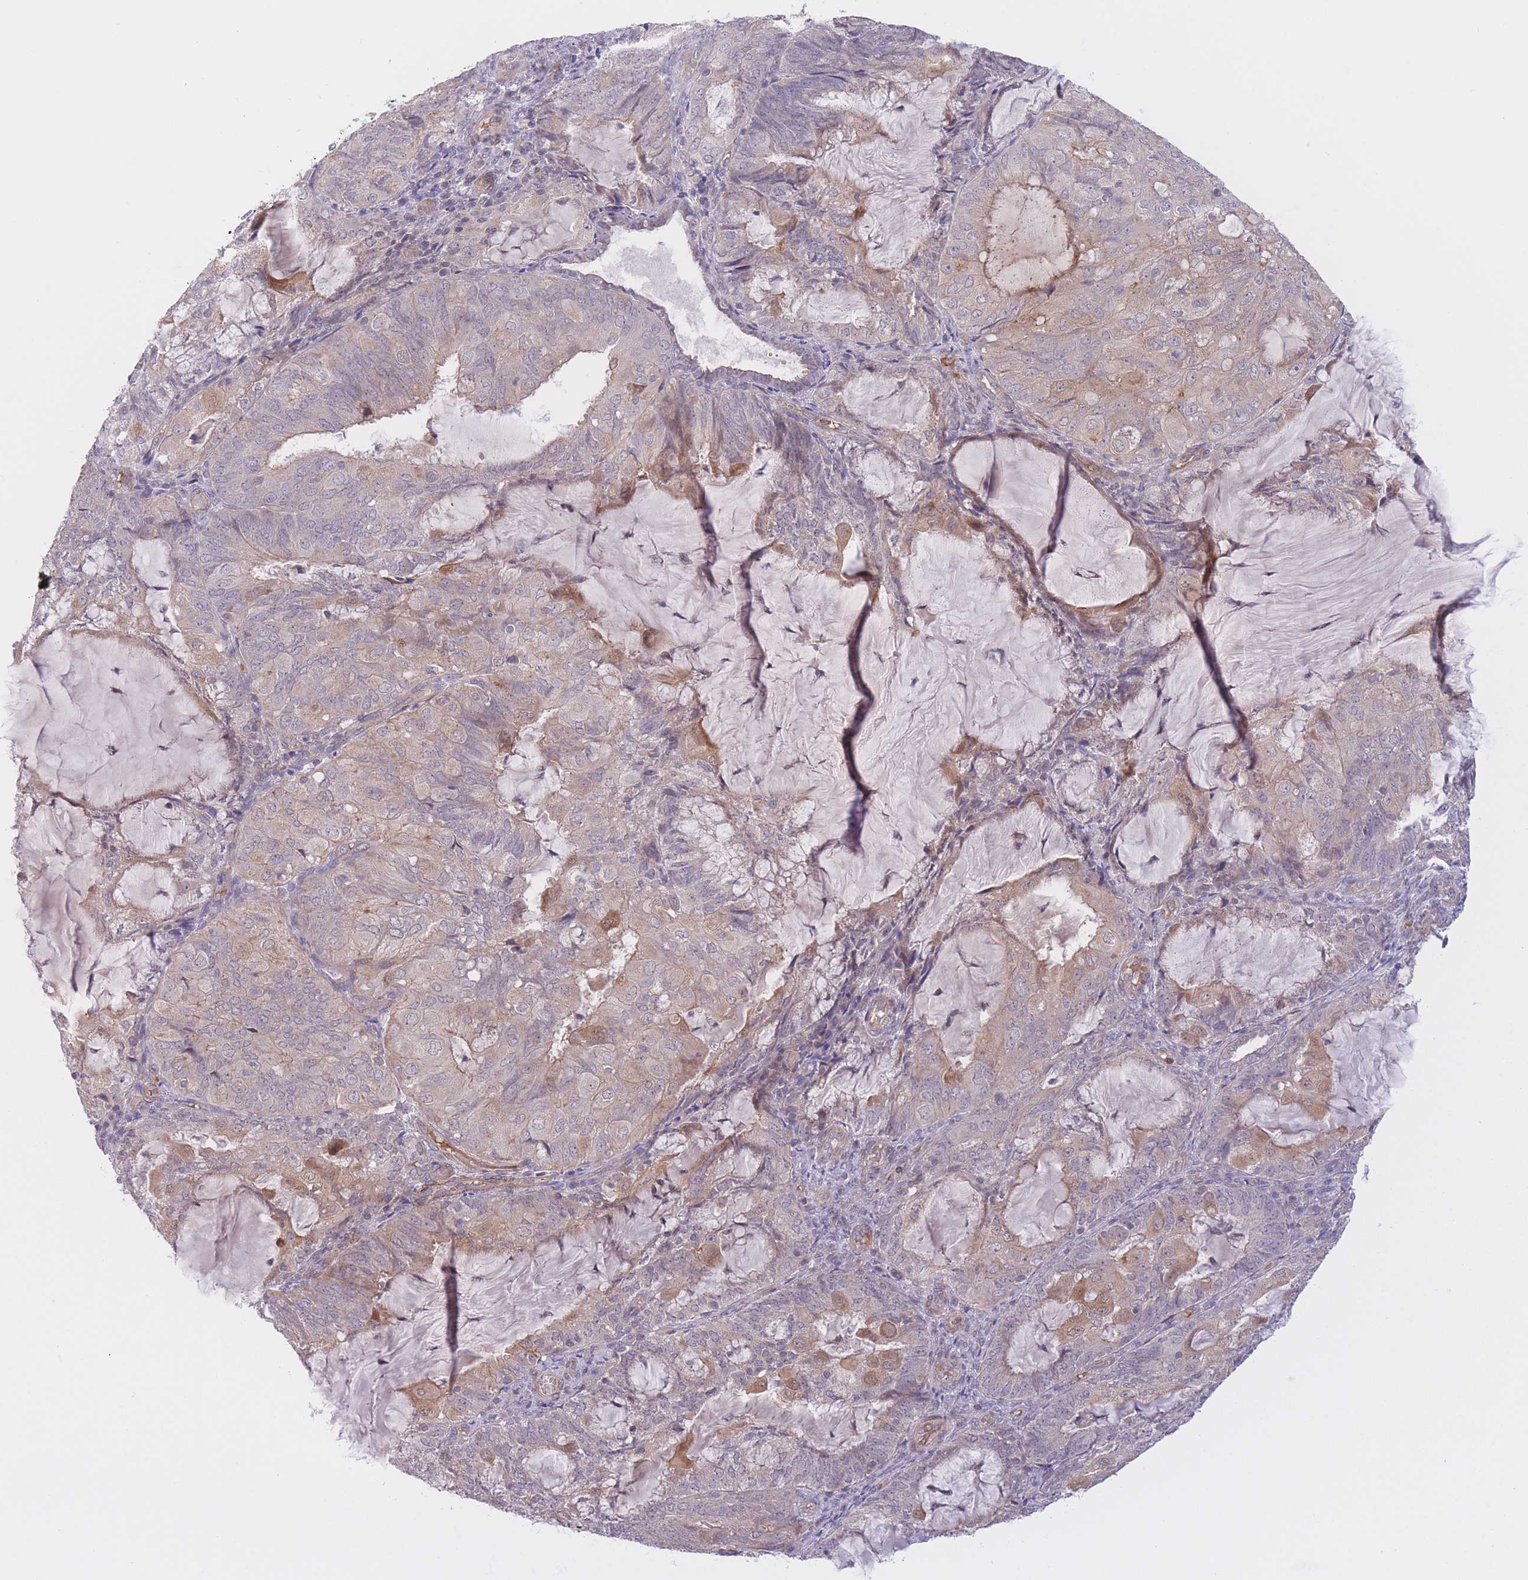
{"staining": {"intensity": "moderate", "quantity": "<25%", "location": "cytoplasmic/membranous,nuclear"}, "tissue": "endometrial cancer", "cell_type": "Tumor cells", "image_type": "cancer", "snomed": [{"axis": "morphology", "description": "Adenocarcinoma, NOS"}, {"axis": "topography", "description": "Endometrium"}], "caption": "Immunohistochemistry histopathology image of neoplastic tissue: endometrial cancer (adenocarcinoma) stained using IHC demonstrates low levels of moderate protein expression localized specifically in the cytoplasmic/membranous and nuclear of tumor cells, appearing as a cytoplasmic/membranous and nuclear brown color.", "gene": "FUT5", "patient": {"sex": "female", "age": 81}}